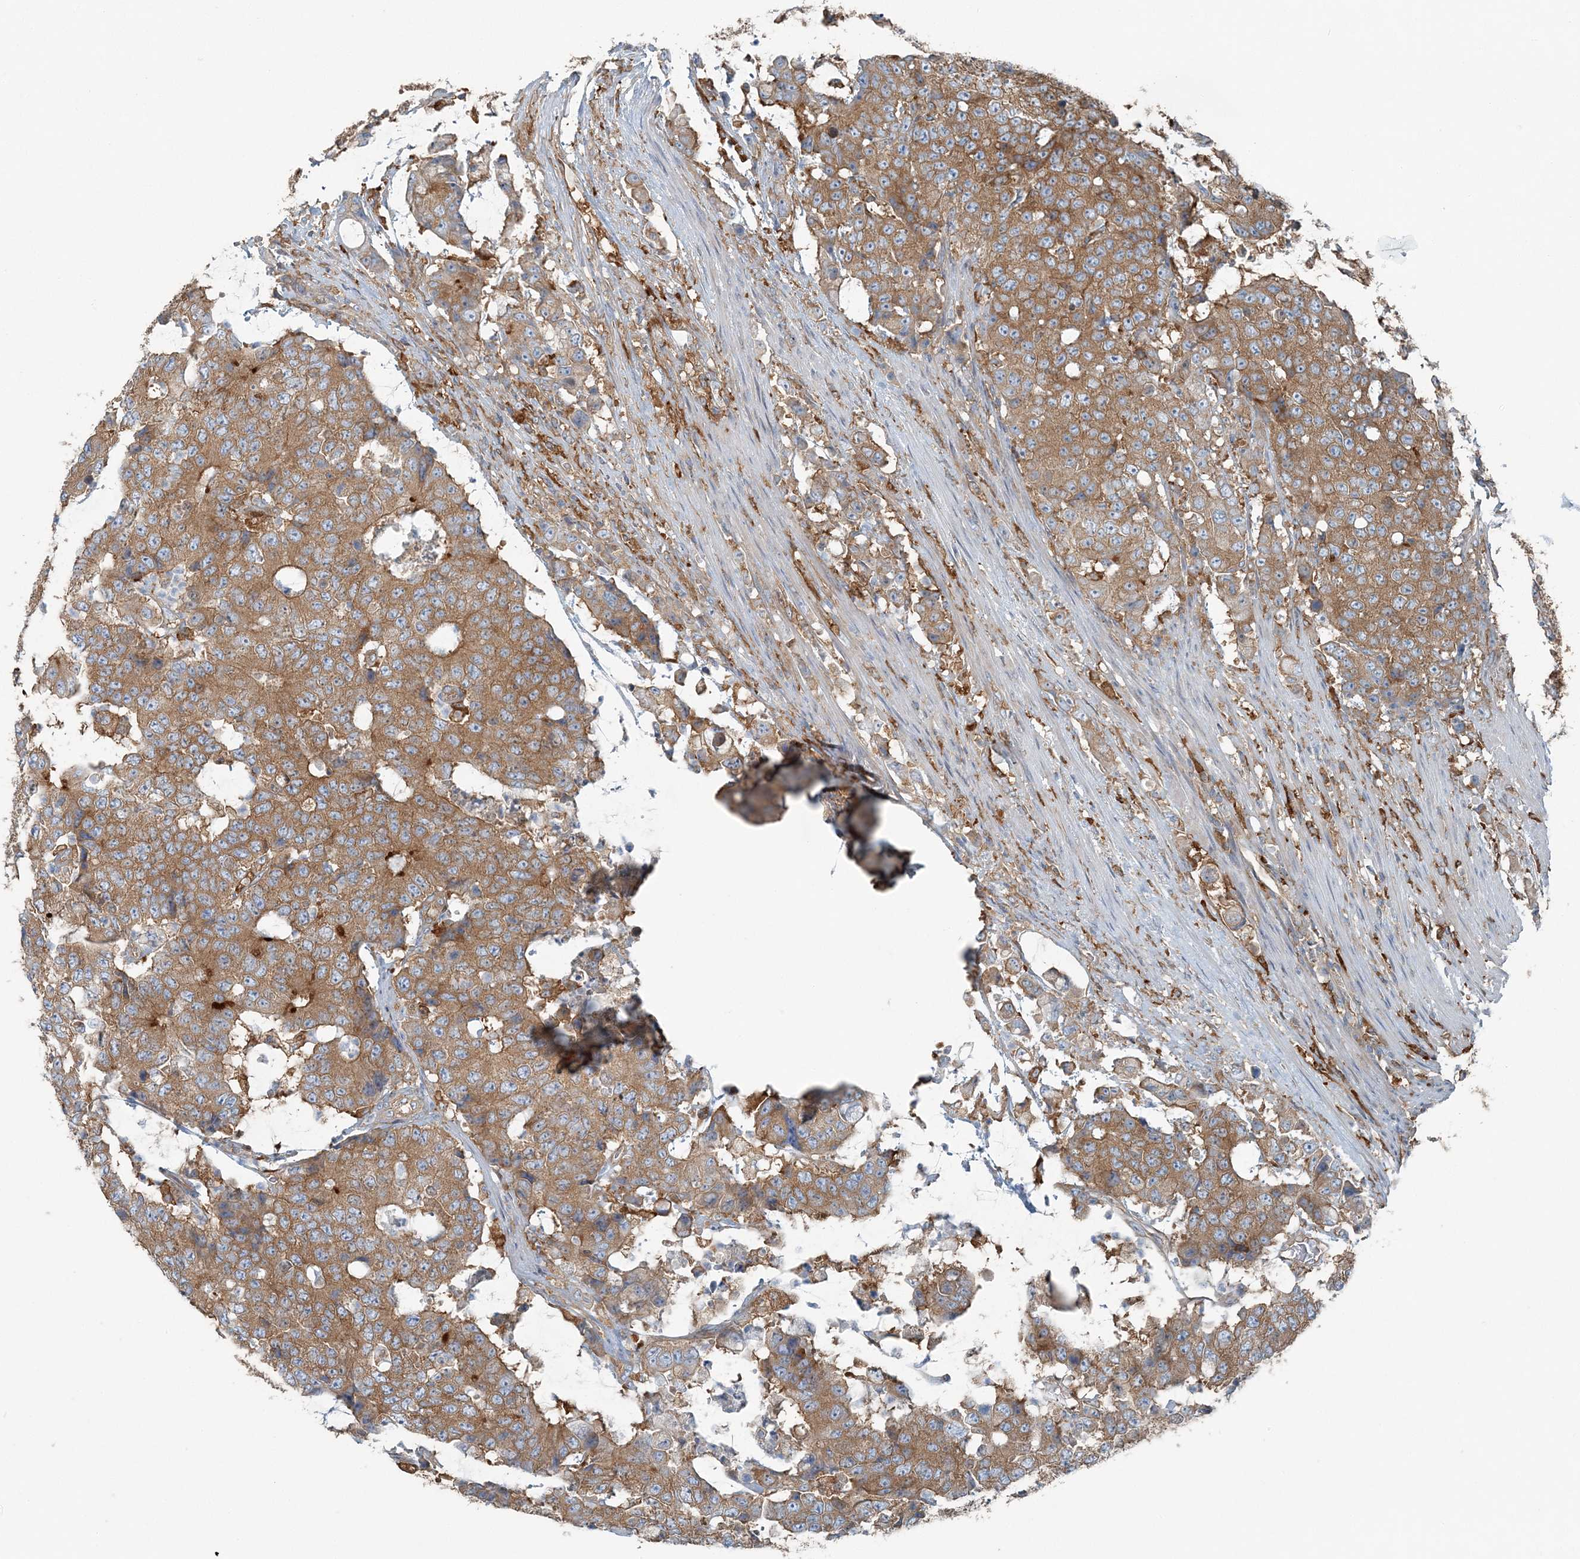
{"staining": {"intensity": "moderate", "quantity": ">75%", "location": "cytoplasmic/membranous"}, "tissue": "colorectal cancer", "cell_type": "Tumor cells", "image_type": "cancer", "snomed": [{"axis": "morphology", "description": "Adenocarcinoma, NOS"}, {"axis": "topography", "description": "Colon"}], "caption": "Moderate cytoplasmic/membranous positivity for a protein is identified in about >75% of tumor cells of colorectal cancer (adenocarcinoma) using immunohistochemistry.", "gene": "SNX2", "patient": {"sex": "female", "age": 86}}